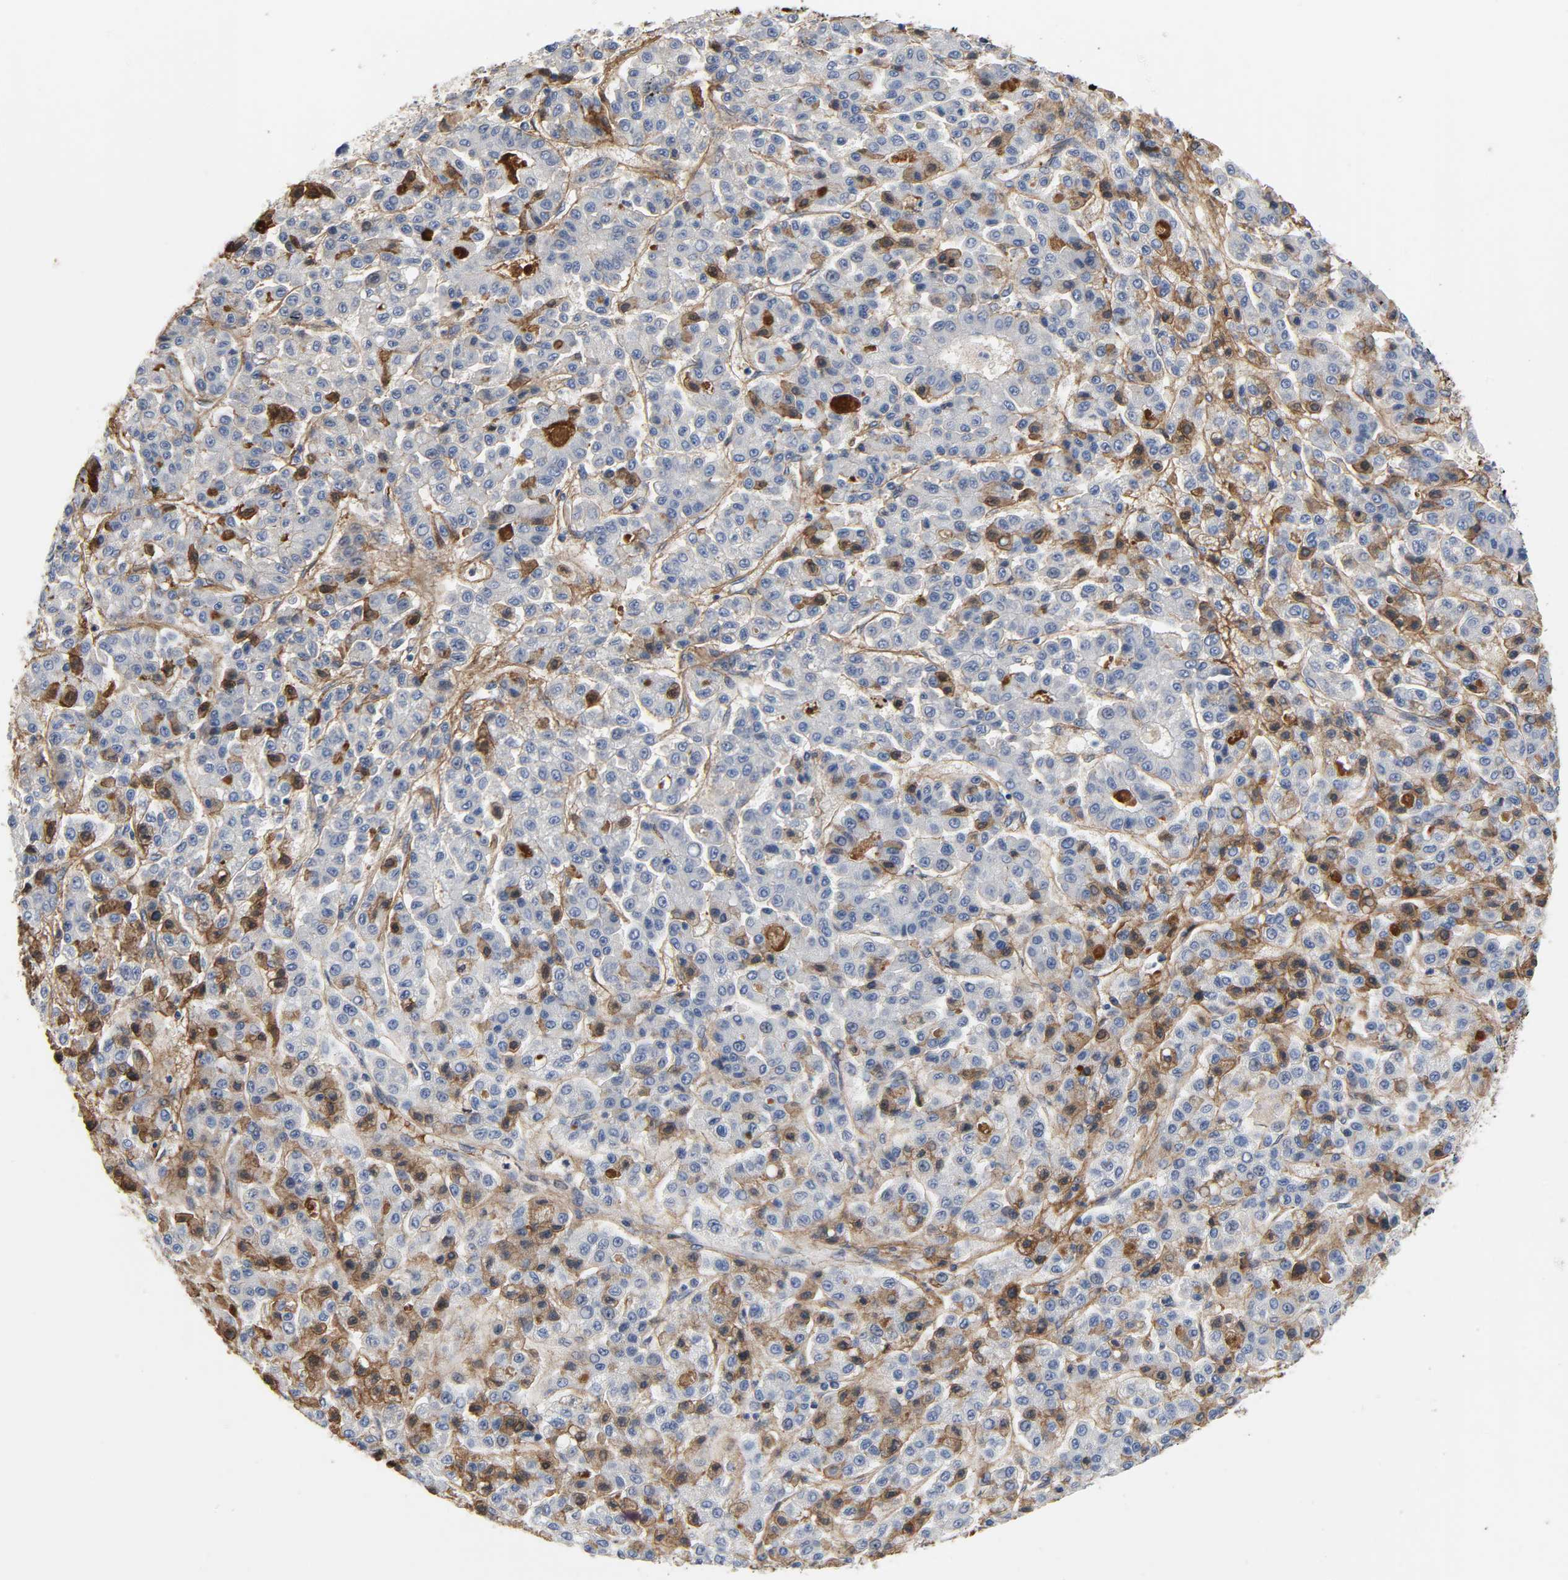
{"staining": {"intensity": "strong", "quantity": "<25%", "location": "cytoplasmic/membranous,nuclear"}, "tissue": "liver cancer", "cell_type": "Tumor cells", "image_type": "cancer", "snomed": [{"axis": "morphology", "description": "Carcinoma, Hepatocellular, NOS"}, {"axis": "topography", "description": "Liver"}], "caption": "Liver hepatocellular carcinoma was stained to show a protein in brown. There is medium levels of strong cytoplasmic/membranous and nuclear staining in about <25% of tumor cells.", "gene": "FBLN1", "patient": {"sex": "male", "age": 70}}